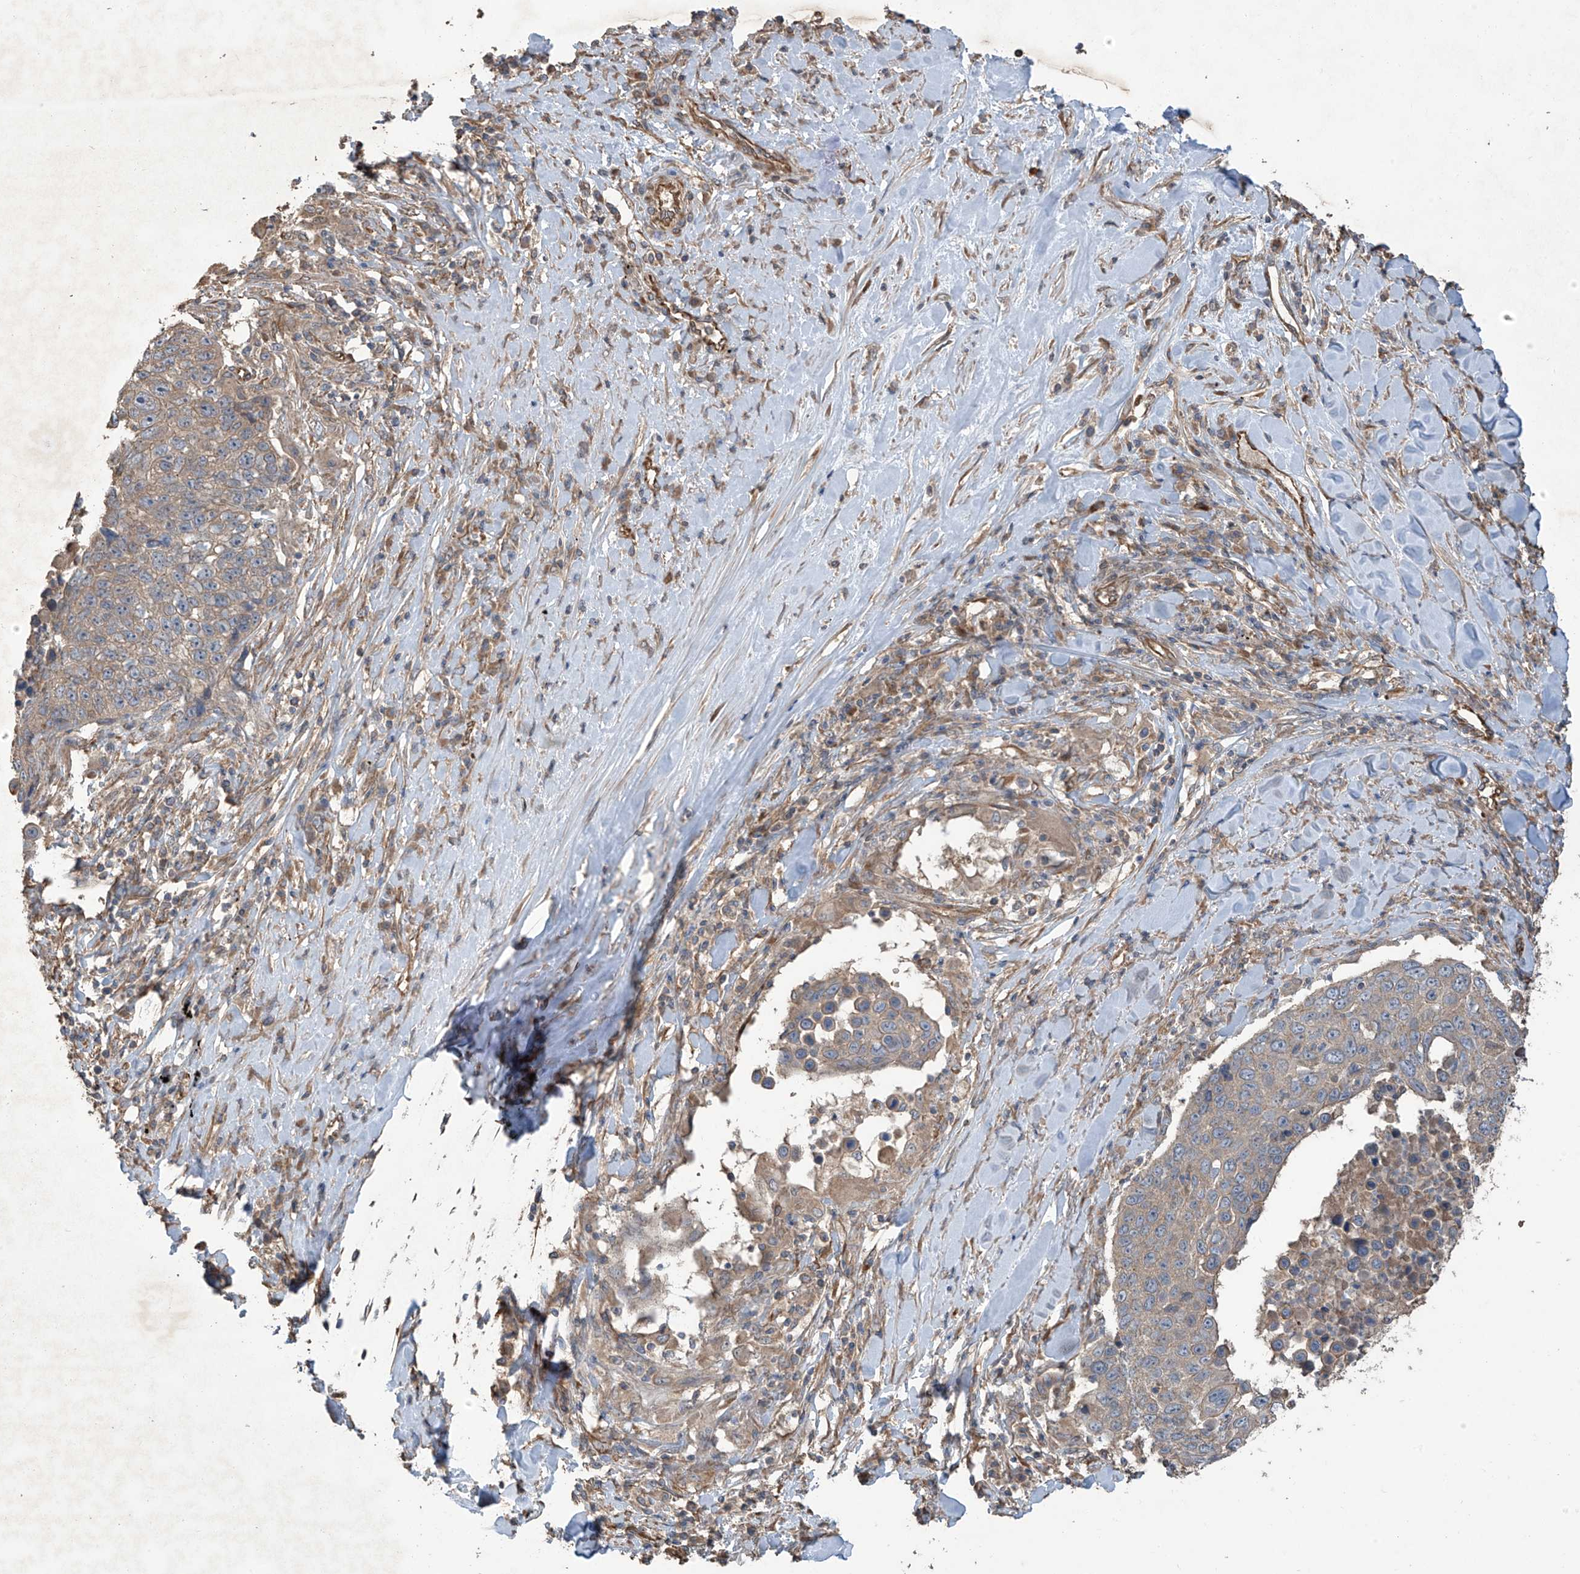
{"staining": {"intensity": "weak", "quantity": "25%-75%", "location": "cytoplasmic/membranous"}, "tissue": "lung cancer", "cell_type": "Tumor cells", "image_type": "cancer", "snomed": [{"axis": "morphology", "description": "Squamous cell carcinoma, NOS"}, {"axis": "topography", "description": "Lung"}], "caption": "Lung squamous cell carcinoma stained for a protein reveals weak cytoplasmic/membranous positivity in tumor cells.", "gene": "AGBL5", "patient": {"sex": "male", "age": 66}}